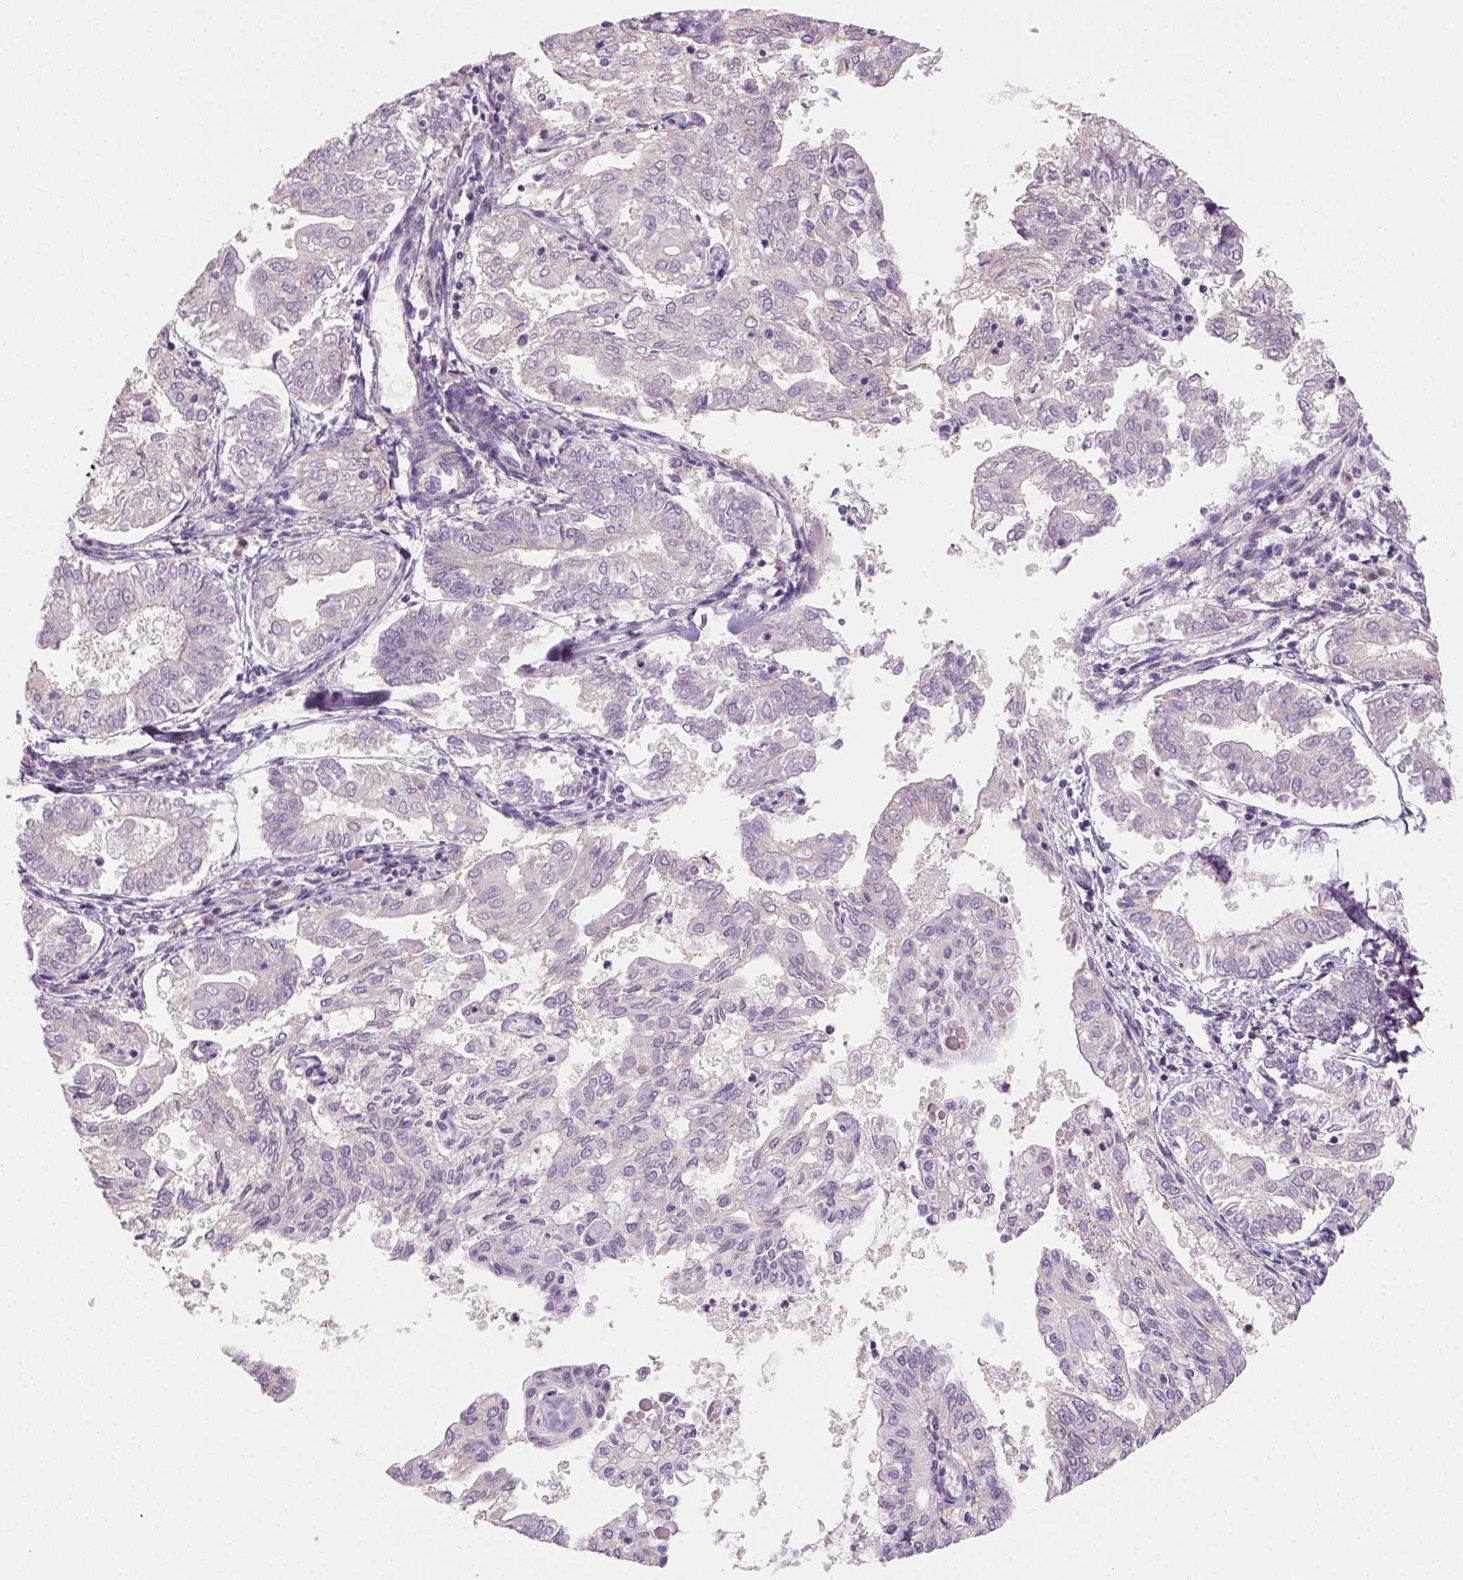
{"staining": {"intensity": "negative", "quantity": "none", "location": "none"}, "tissue": "endometrial cancer", "cell_type": "Tumor cells", "image_type": "cancer", "snomed": [{"axis": "morphology", "description": "Adenocarcinoma, NOS"}, {"axis": "topography", "description": "Endometrium"}], "caption": "Protein analysis of endometrial cancer (adenocarcinoma) demonstrates no significant staining in tumor cells. The staining is performed using DAB (3,3'-diaminobenzidine) brown chromogen with nuclei counter-stained in using hematoxylin.", "gene": "FAM163B", "patient": {"sex": "female", "age": 68}}